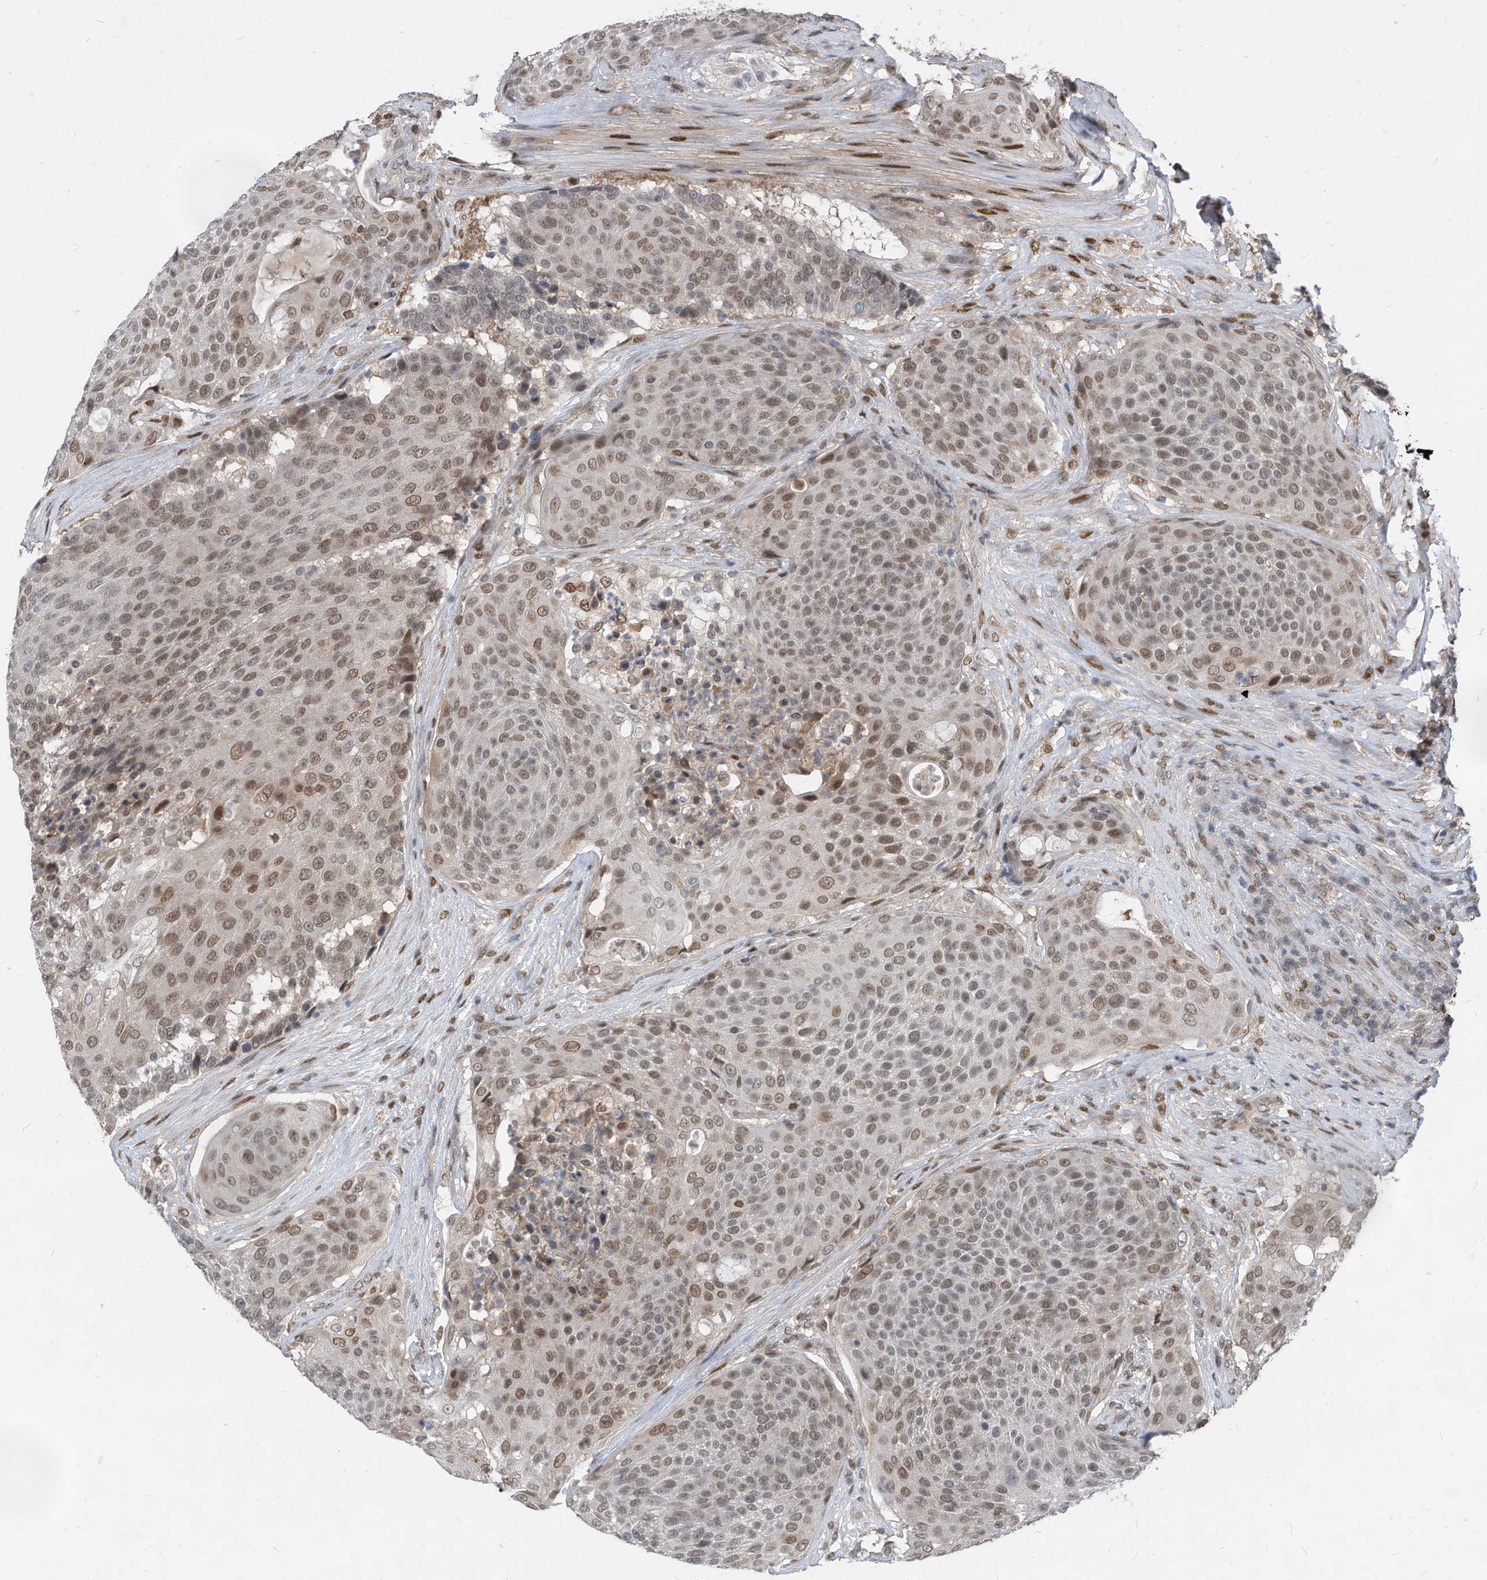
{"staining": {"intensity": "moderate", "quantity": ">75%", "location": "nuclear"}, "tissue": "urothelial cancer", "cell_type": "Tumor cells", "image_type": "cancer", "snomed": [{"axis": "morphology", "description": "Urothelial carcinoma, High grade"}, {"axis": "topography", "description": "Urinary bladder"}], "caption": "Urothelial carcinoma (high-grade) stained with IHC demonstrates moderate nuclear staining in approximately >75% of tumor cells. (DAB = brown stain, brightfield microscopy at high magnification).", "gene": "KPNB1", "patient": {"sex": "female", "age": 63}}